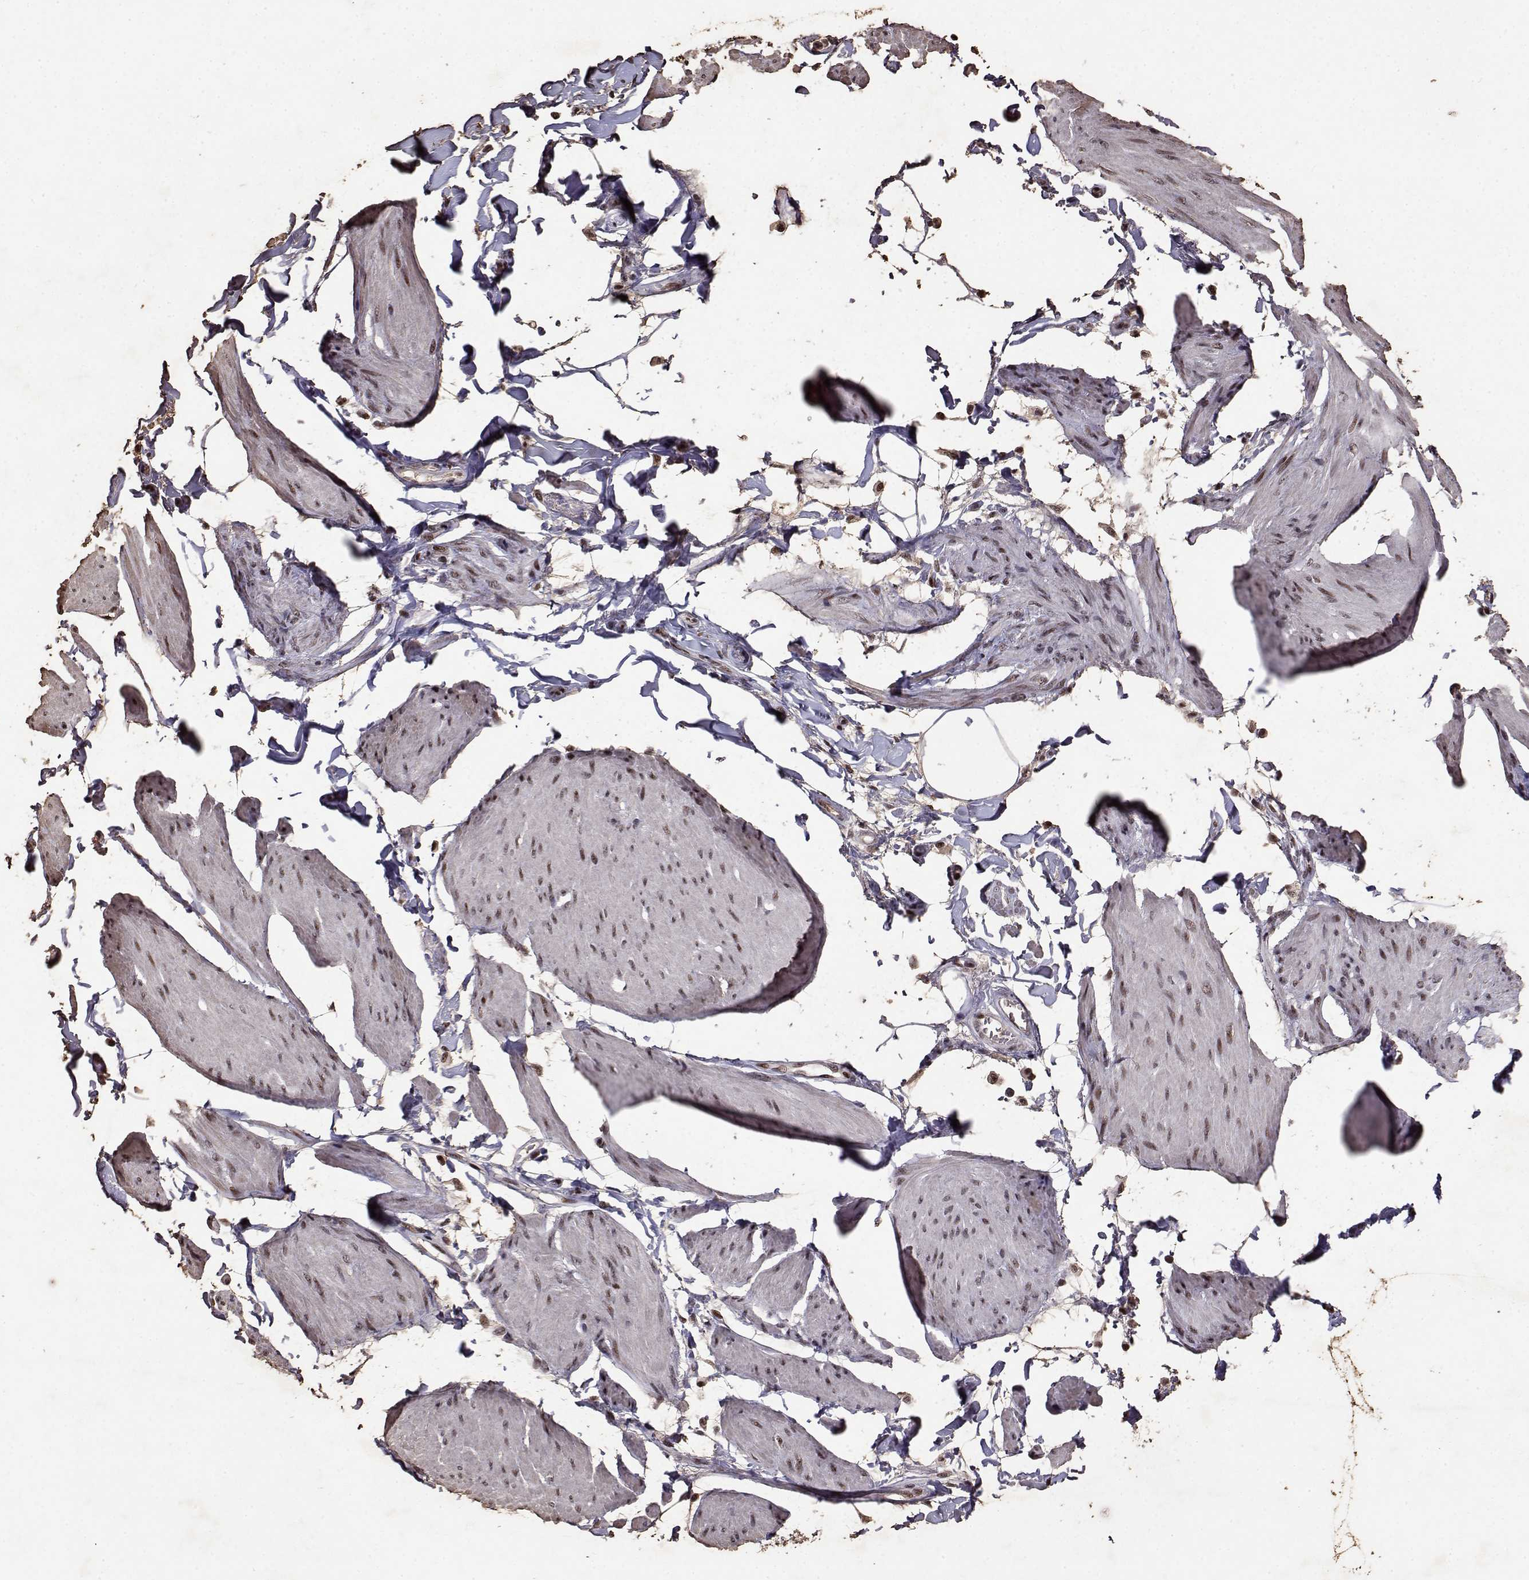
{"staining": {"intensity": "moderate", "quantity": ">75%", "location": "nuclear"}, "tissue": "smooth muscle", "cell_type": "Smooth muscle cells", "image_type": "normal", "snomed": [{"axis": "morphology", "description": "Normal tissue, NOS"}, {"axis": "topography", "description": "Adipose tissue"}, {"axis": "topography", "description": "Smooth muscle"}, {"axis": "topography", "description": "Peripheral nerve tissue"}], "caption": "About >75% of smooth muscle cells in benign human smooth muscle show moderate nuclear protein positivity as visualized by brown immunohistochemical staining.", "gene": "TOE1", "patient": {"sex": "male", "age": 83}}